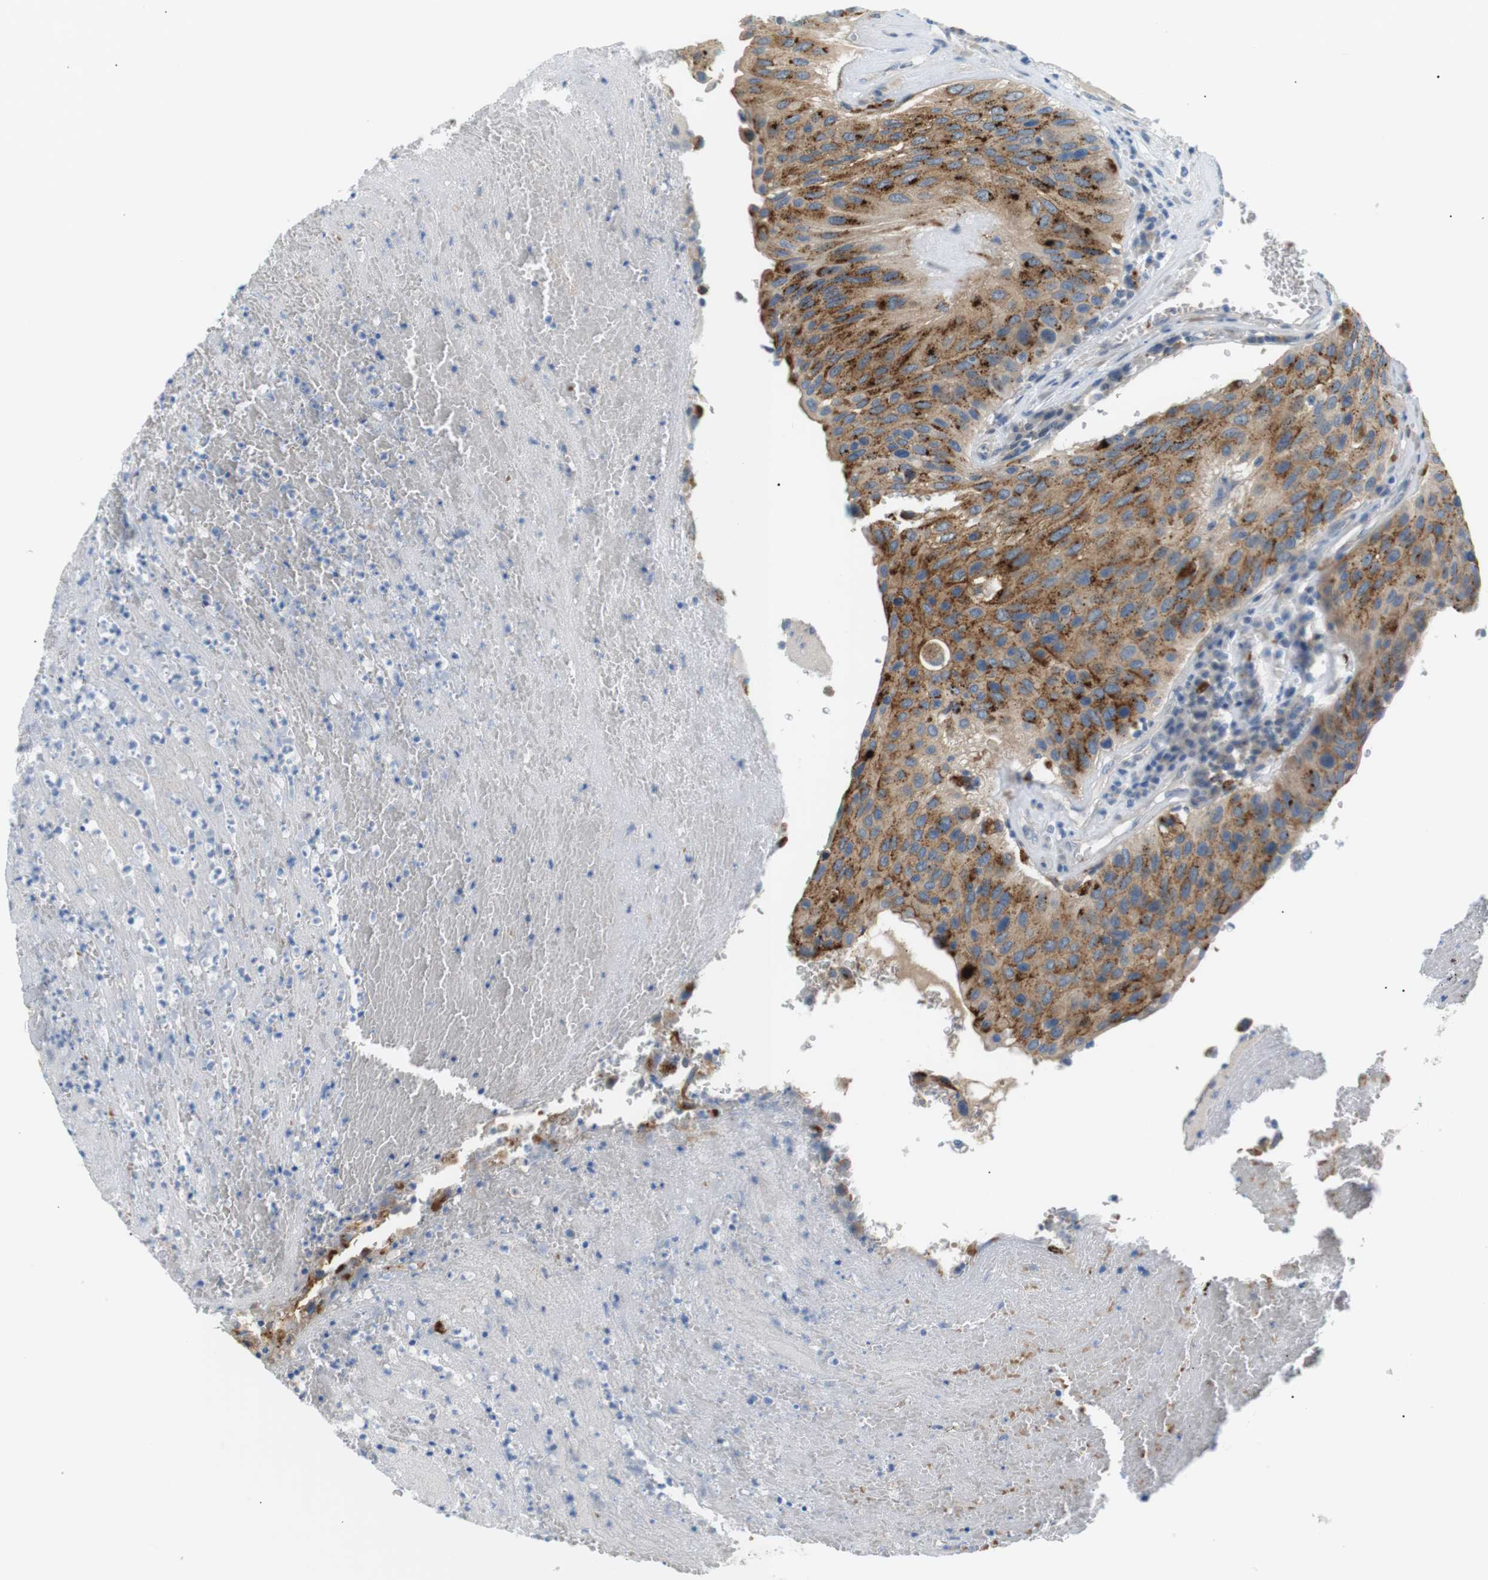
{"staining": {"intensity": "moderate", "quantity": ">75%", "location": "cytoplasmic/membranous"}, "tissue": "urothelial cancer", "cell_type": "Tumor cells", "image_type": "cancer", "snomed": [{"axis": "morphology", "description": "Urothelial carcinoma, High grade"}, {"axis": "topography", "description": "Urinary bladder"}], "caption": "Urothelial carcinoma (high-grade) stained with immunohistochemistry shows moderate cytoplasmic/membranous expression in about >75% of tumor cells. (DAB (3,3'-diaminobenzidine) IHC, brown staining for protein, blue staining for nuclei).", "gene": "B4GALNT2", "patient": {"sex": "male", "age": 66}}